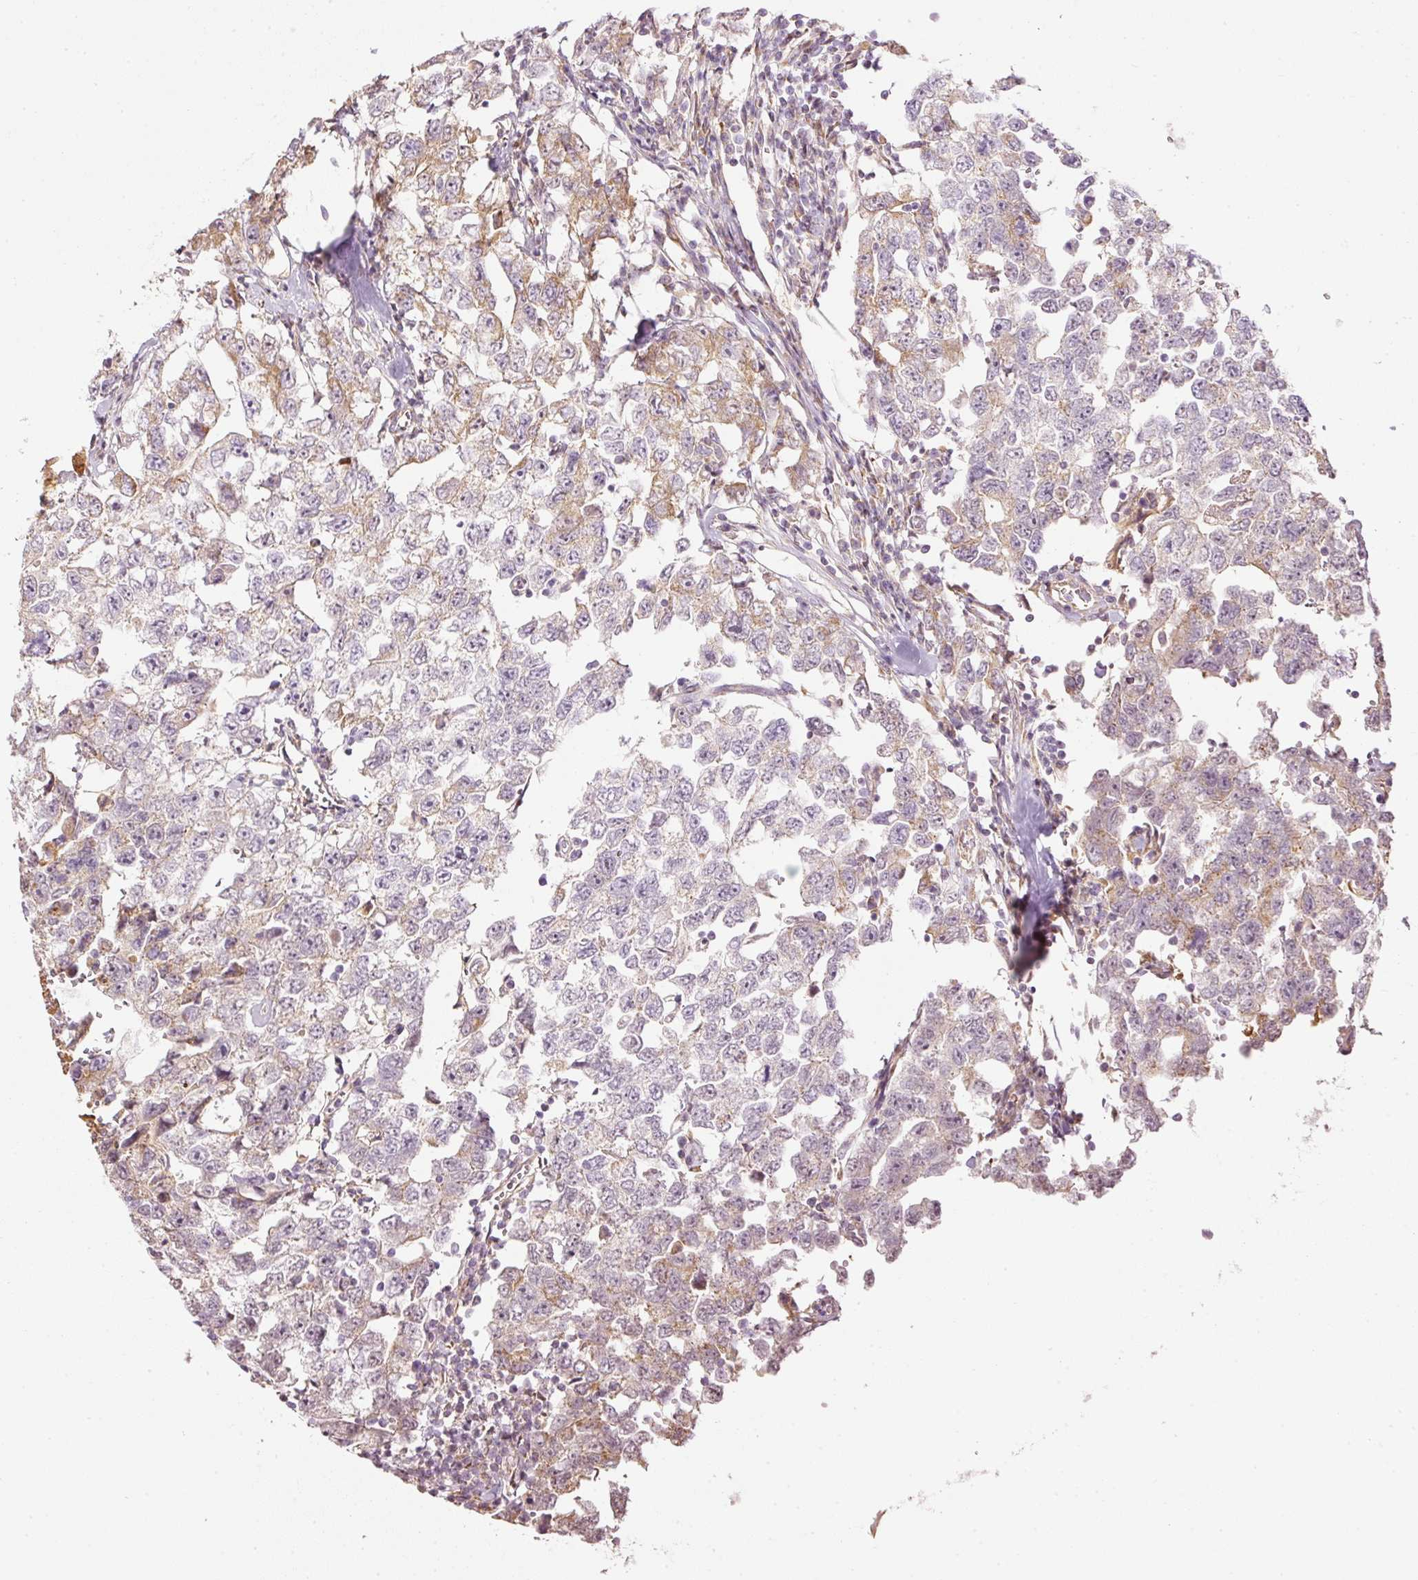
{"staining": {"intensity": "moderate", "quantity": "<25%", "location": "cytoplasmic/membranous"}, "tissue": "testis cancer", "cell_type": "Tumor cells", "image_type": "cancer", "snomed": [{"axis": "morphology", "description": "Carcinoma, Embryonal, NOS"}, {"axis": "topography", "description": "Testis"}], "caption": "Immunohistochemistry of human testis embryonal carcinoma exhibits low levels of moderate cytoplasmic/membranous staining in about <25% of tumor cells. (DAB (3,3'-diaminobenzidine) IHC, brown staining for protein, blue staining for nuclei).", "gene": "SERPING1", "patient": {"sex": "male", "age": 22}}